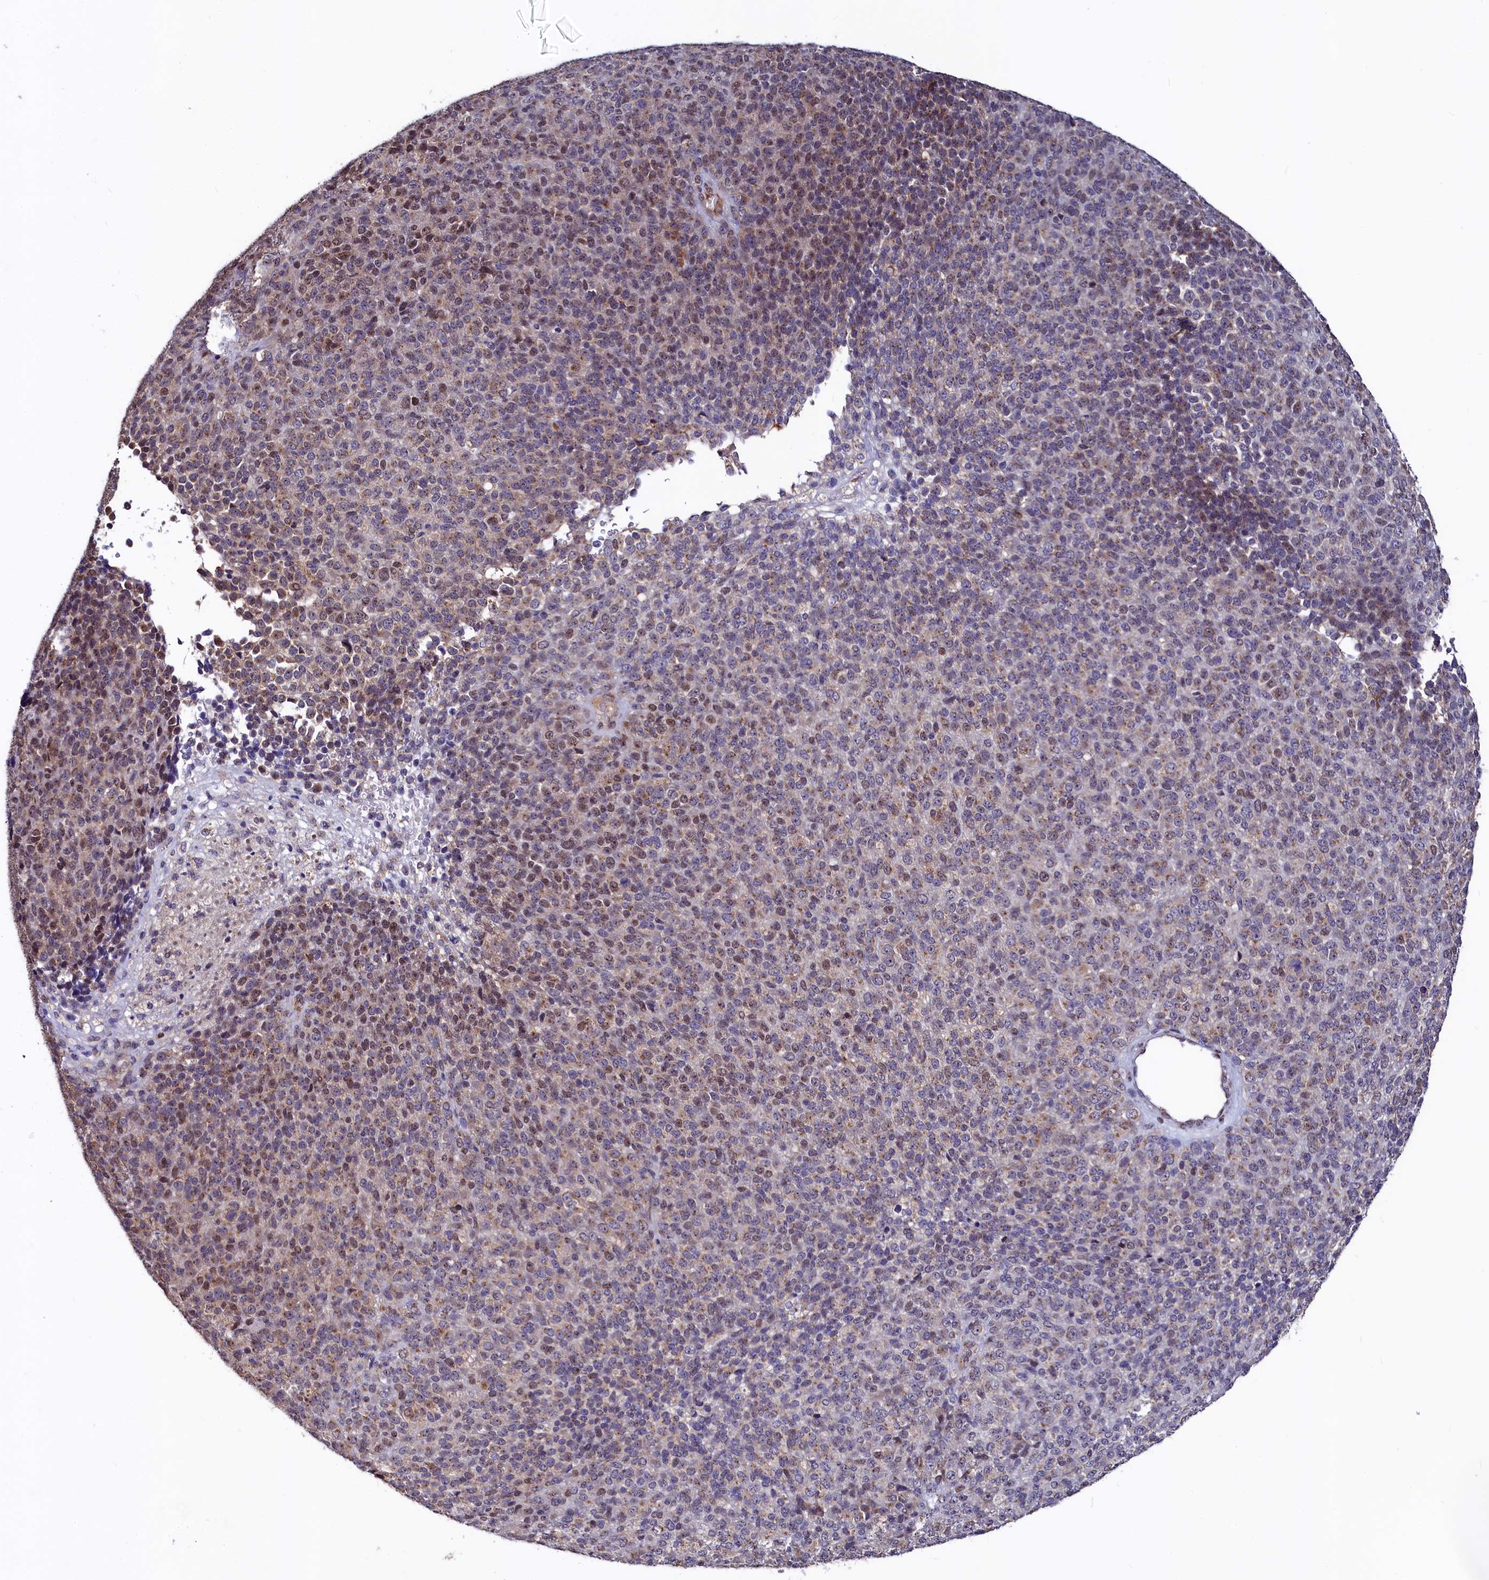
{"staining": {"intensity": "moderate", "quantity": "25%-75%", "location": "nuclear"}, "tissue": "melanoma", "cell_type": "Tumor cells", "image_type": "cancer", "snomed": [{"axis": "morphology", "description": "Malignant melanoma, Metastatic site"}, {"axis": "topography", "description": "Brain"}], "caption": "Immunohistochemical staining of malignant melanoma (metastatic site) demonstrates medium levels of moderate nuclear protein positivity in approximately 25%-75% of tumor cells.", "gene": "SEC24C", "patient": {"sex": "female", "age": 56}}